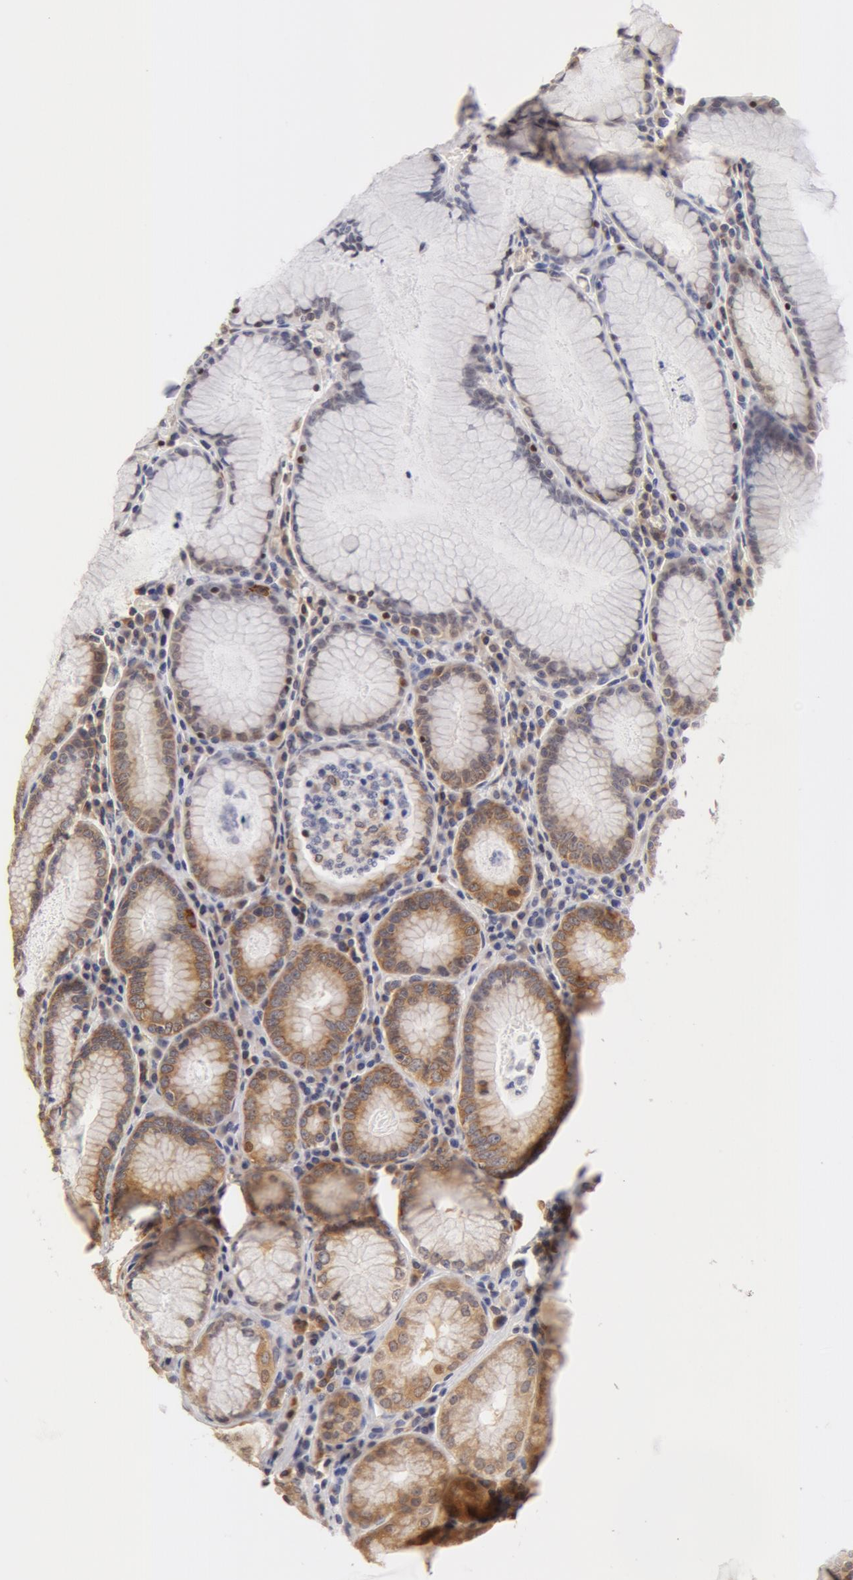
{"staining": {"intensity": "moderate", "quantity": "25%-75%", "location": "cytoplasmic/membranous"}, "tissue": "stomach", "cell_type": "Glandular cells", "image_type": "normal", "snomed": [{"axis": "morphology", "description": "Normal tissue, NOS"}, {"axis": "topography", "description": "Stomach, lower"}], "caption": "The immunohistochemical stain labels moderate cytoplasmic/membranous positivity in glandular cells of unremarkable stomach.", "gene": "DDX3X", "patient": {"sex": "female", "age": 43}}